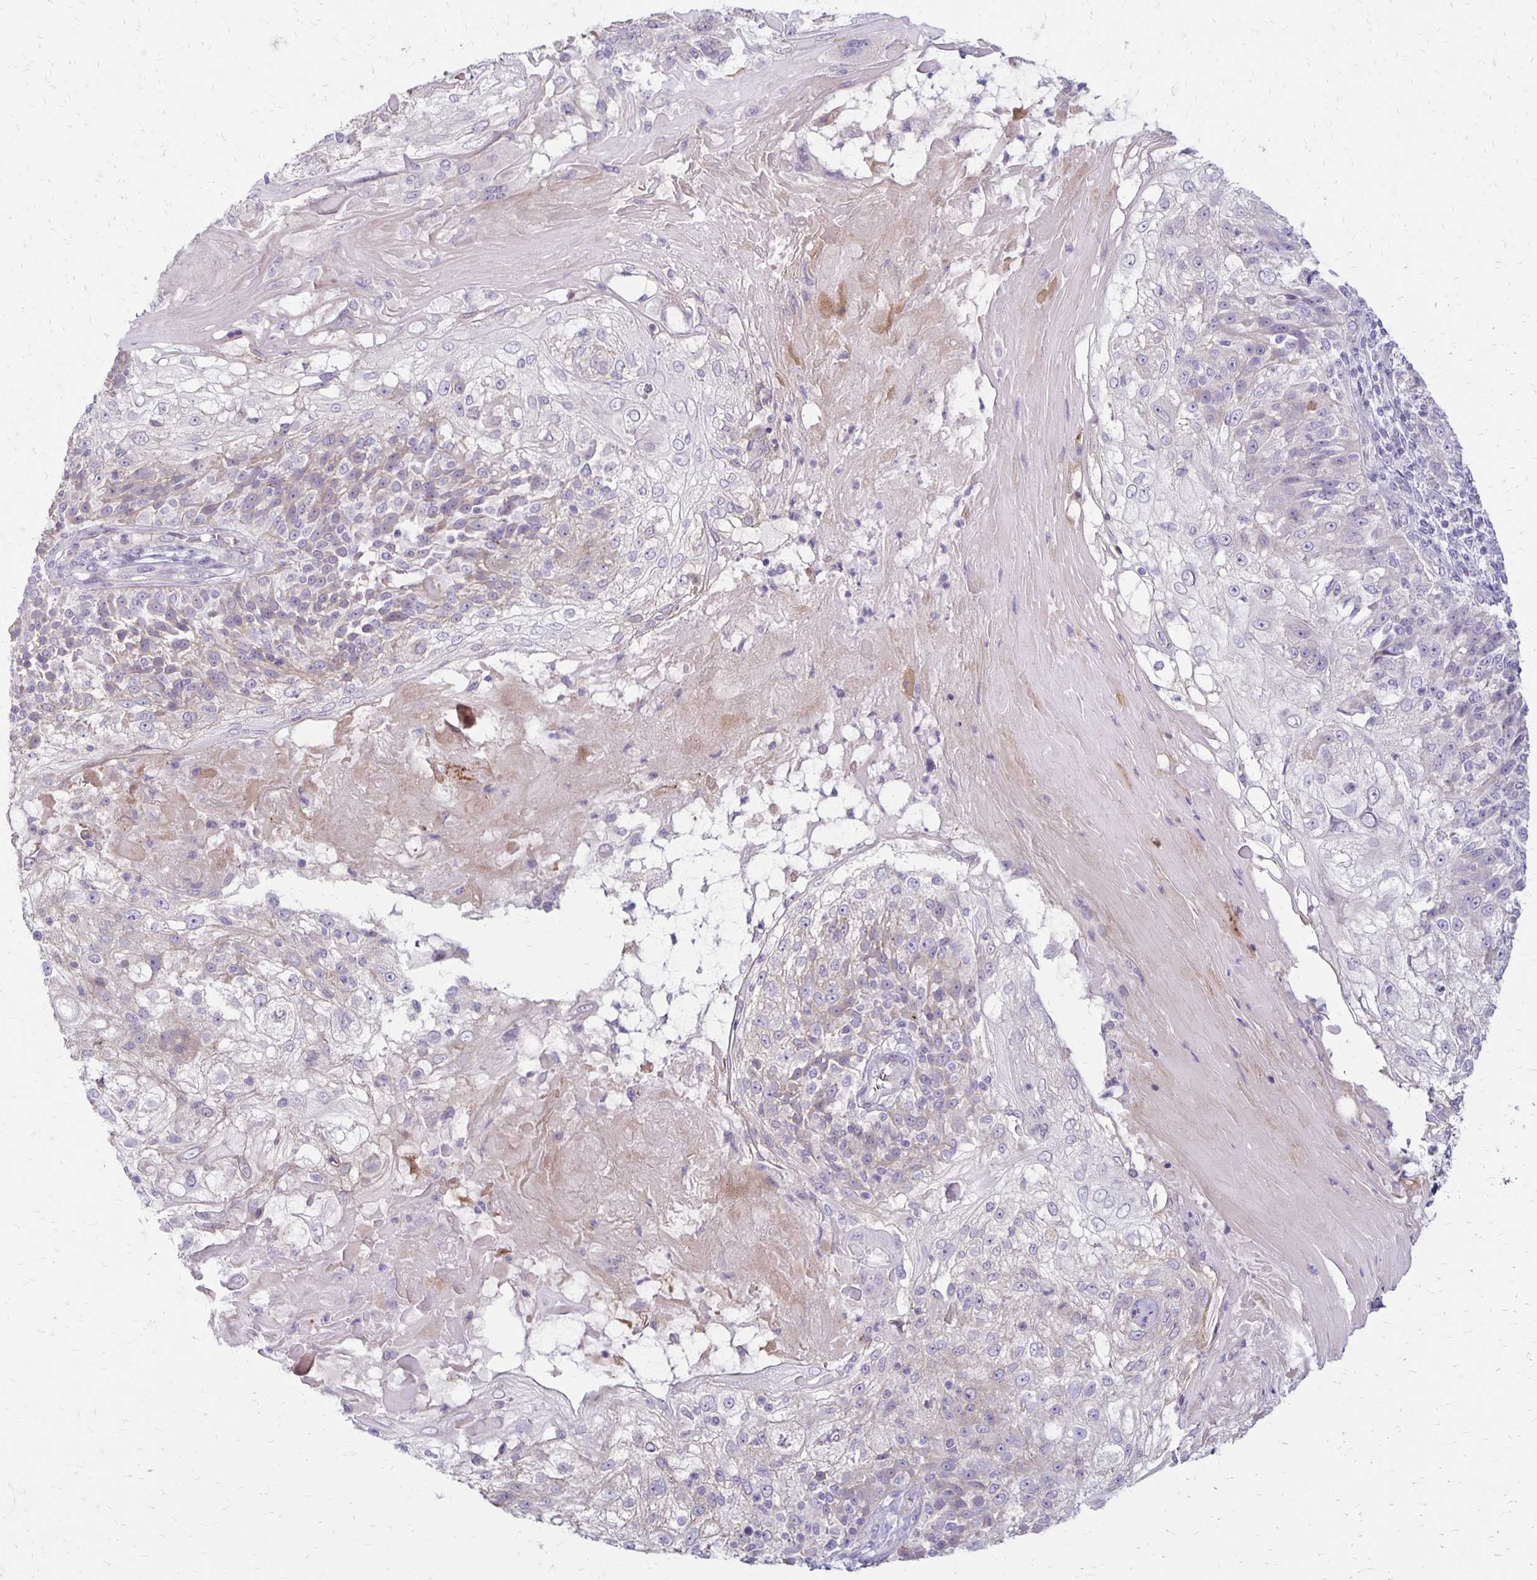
{"staining": {"intensity": "weak", "quantity": "<25%", "location": "cytoplasmic/membranous"}, "tissue": "skin cancer", "cell_type": "Tumor cells", "image_type": "cancer", "snomed": [{"axis": "morphology", "description": "Normal tissue, NOS"}, {"axis": "morphology", "description": "Squamous cell carcinoma, NOS"}, {"axis": "topography", "description": "Skin"}], "caption": "Immunohistochemical staining of human squamous cell carcinoma (skin) reveals no significant staining in tumor cells.", "gene": "KATNBL1", "patient": {"sex": "female", "age": 83}}